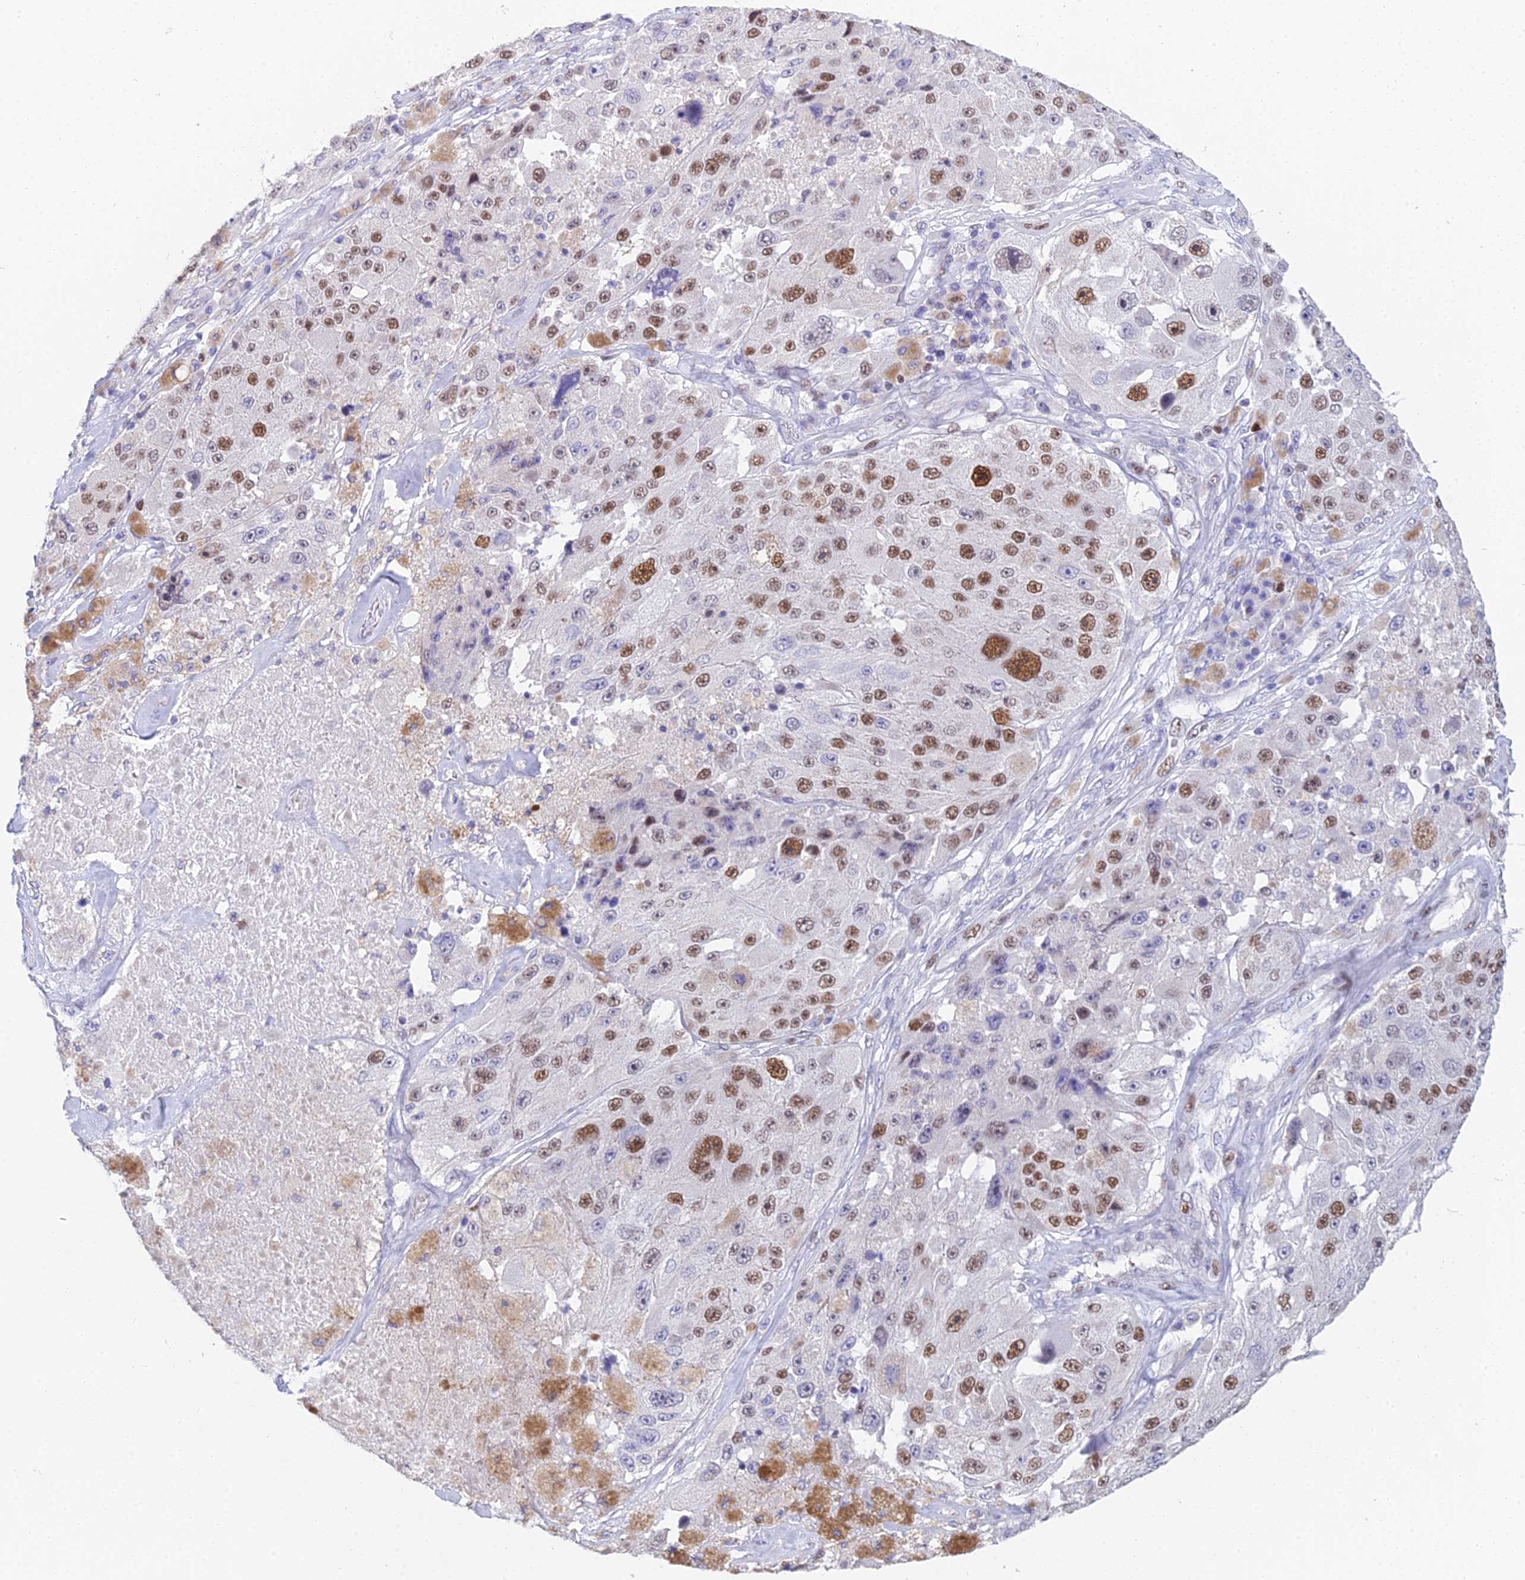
{"staining": {"intensity": "moderate", "quantity": "25%-75%", "location": "nuclear"}, "tissue": "melanoma", "cell_type": "Tumor cells", "image_type": "cancer", "snomed": [{"axis": "morphology", "description": "Malignant melanoma, Metastatic site"}, {"axis": "topography", "description": "Lymph node"}], "caption": "IHC (DAB (3,3'-diaminobenzidine)) staining of melanoma reveals moderate nuclear protein positivity in about 25%-75% of tumor cells. The protein is shown in brown color, while the nuclei are stained blue.", "gene": "MCM2", "patient": {"sex": "male", "age": 62}}